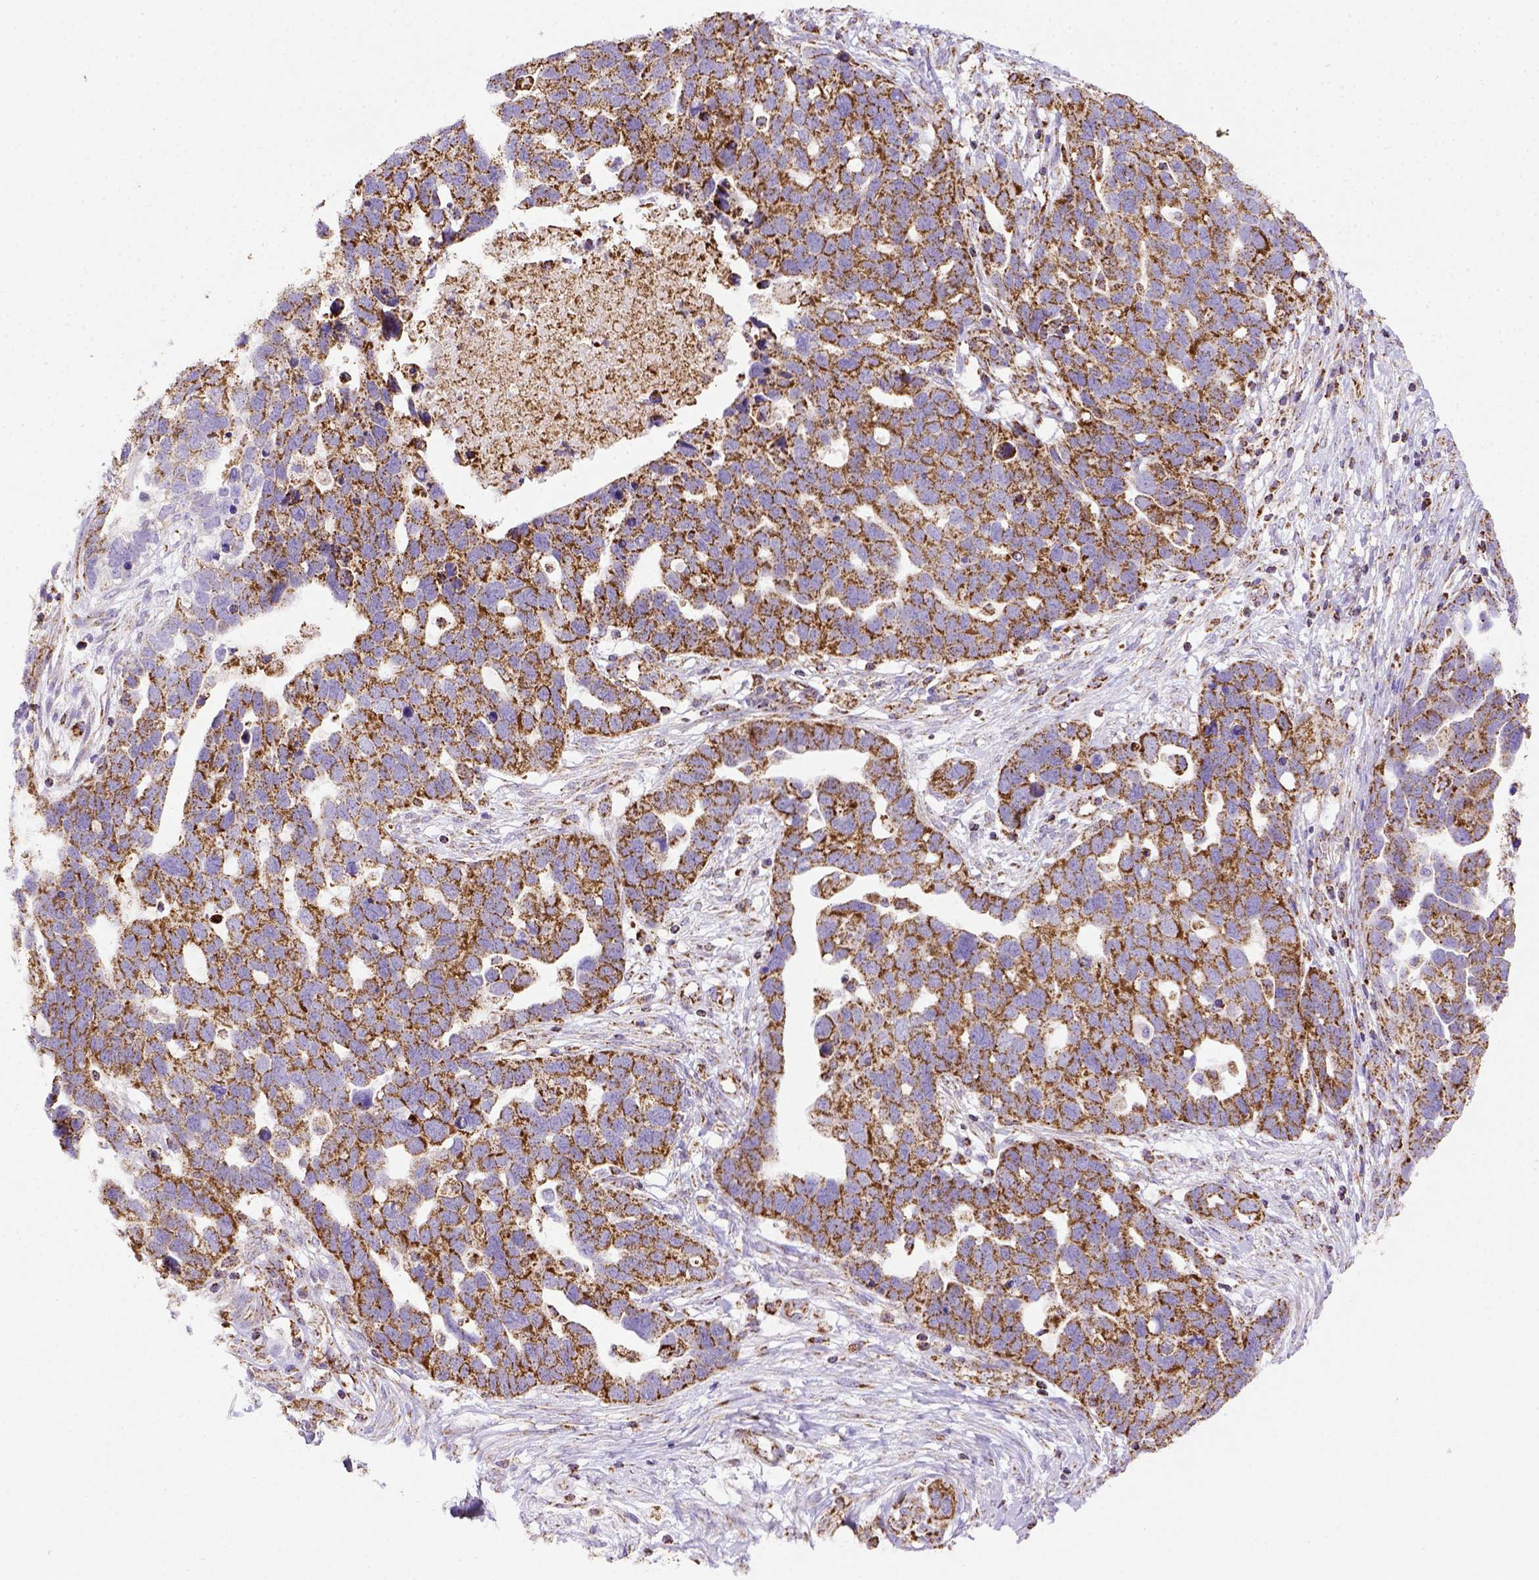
{"staining": {"intensity": "moderate", "quantity": ">75%", "location": "cytoplasmic/membranous"}, "tissue": "ovarian cancer", "cell_type": "Tumor cells", "image_type": "cancer", "snomed": [{"axis": "morphology", "description": "Cystadenocarcinoma, serous, NOS"}, {"axis": "topography", "description": "Ovary"}], "caption": "This is an image of IHC staining of ovarian cancer, which shows moderate expression in the cytoplasmic/membranous of tumor cells.", "gene": "MT-CO1", "patient": {"sex": "female", "age": 54}}